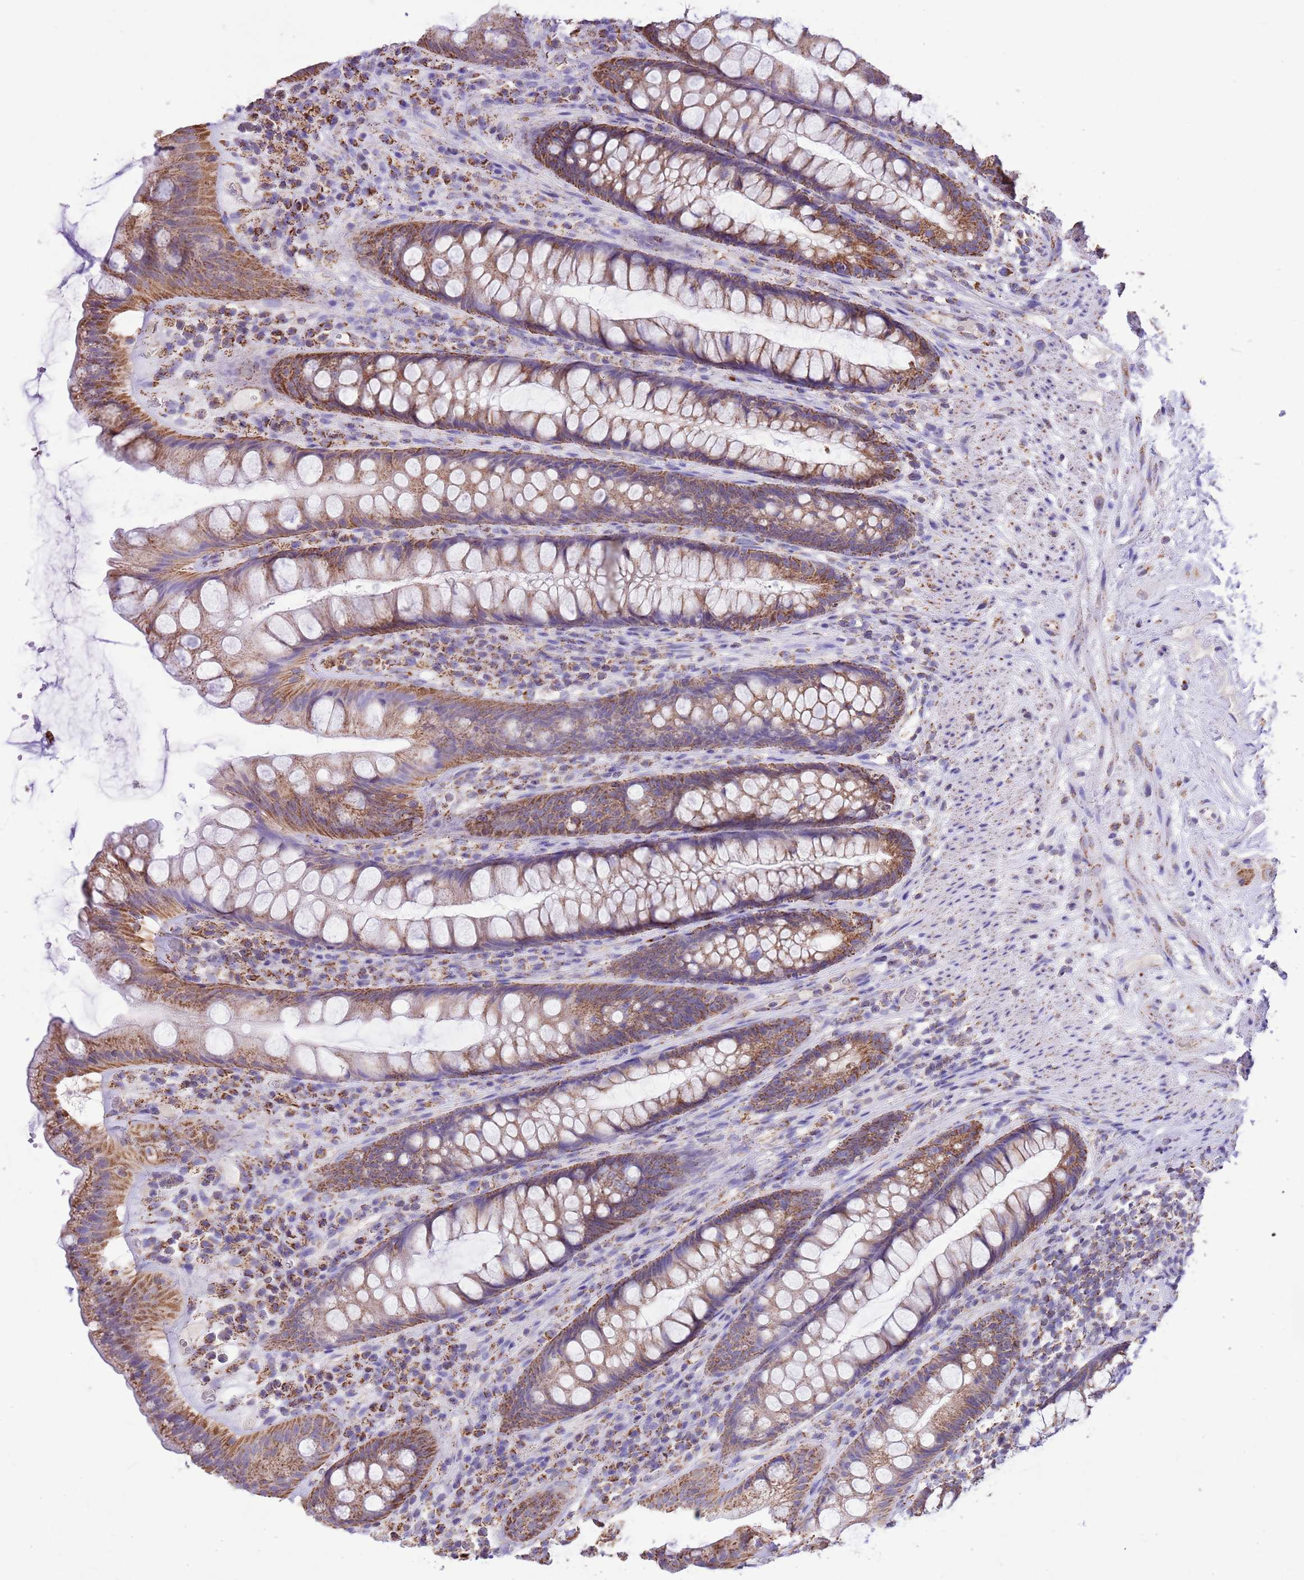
{"staining": {"intensity": "moderate", "quantity": ">75%", "location": "cytoplasmic/membranous"}, "tissue": "rectum", "cell_type": "Glandular cells", "image_type": "normal", "snomed": [{"axis": "morphology", "description": "Normal tissue, NOS"}, {"axis": "topography", "description": "Rectum"}], "caption": "Normal rectum was stained to show a protein in brown. There is medium levels of moderate cytoplasmic/membranous staining in about >75% of glandular cells. (IHC, brightfield microscopy, high magnification).", "gene": "TEKTIP1", "patient": {"sex": "male", "age": 74}}